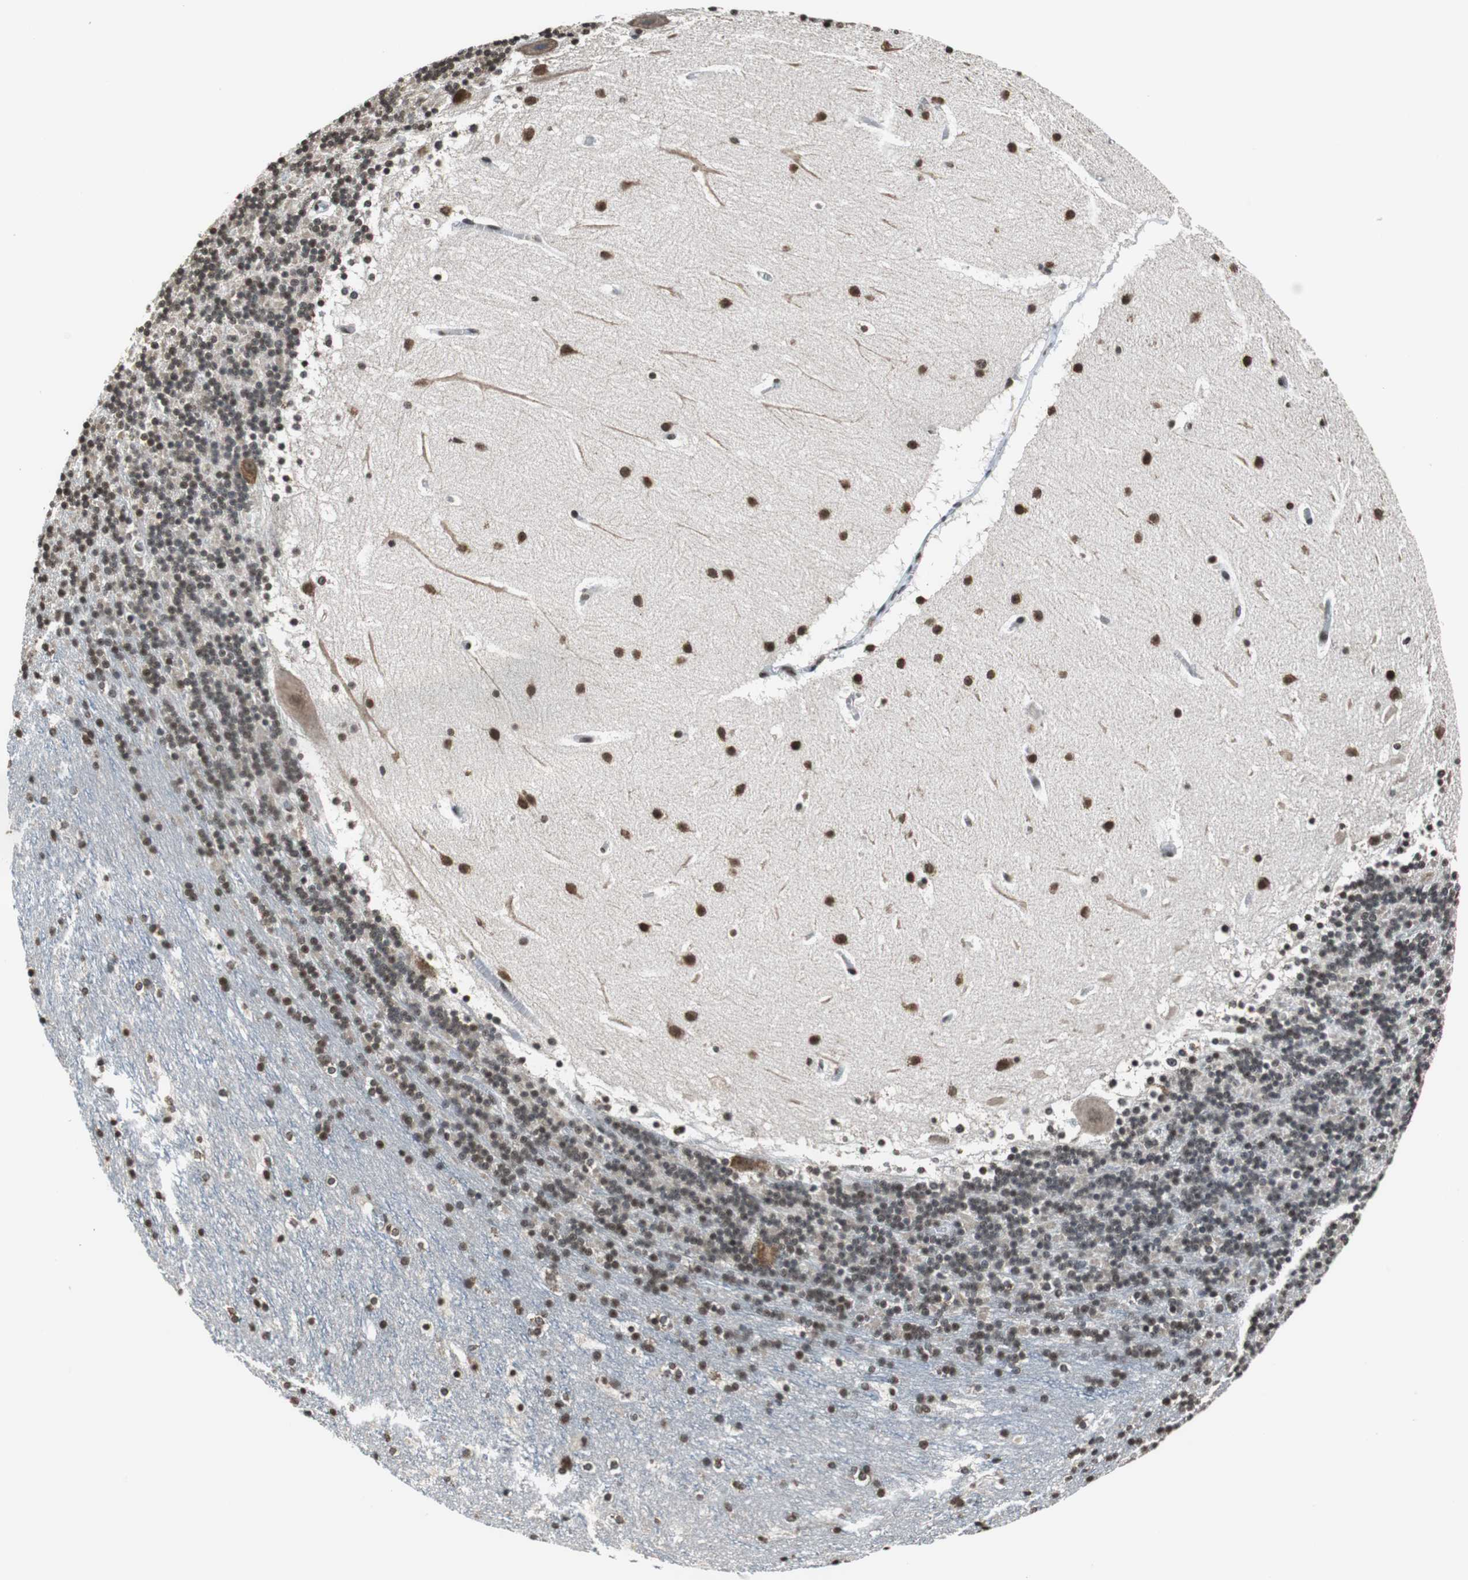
{"staining": {"intensity": "moderate", "quantity": ">75%", "location": "nuclear"}, "tissue": "cerebellum", "cell_type": "Cells in granular layer", "image_type": "normal", "snomed": [{"axis": "morphology", "description": "Normal tissue, NOS"}, {"axis": "topography", "description": "Cerebellum"}], "caption": "Moderate nuclear protein staining is present in about >75% of cells in granular layer in cerebellum. The protein of interest is shown in brown color, while the nuclei are stained blue.", "gene": "REST", "patient": {"sex": "male", "age": 45}}